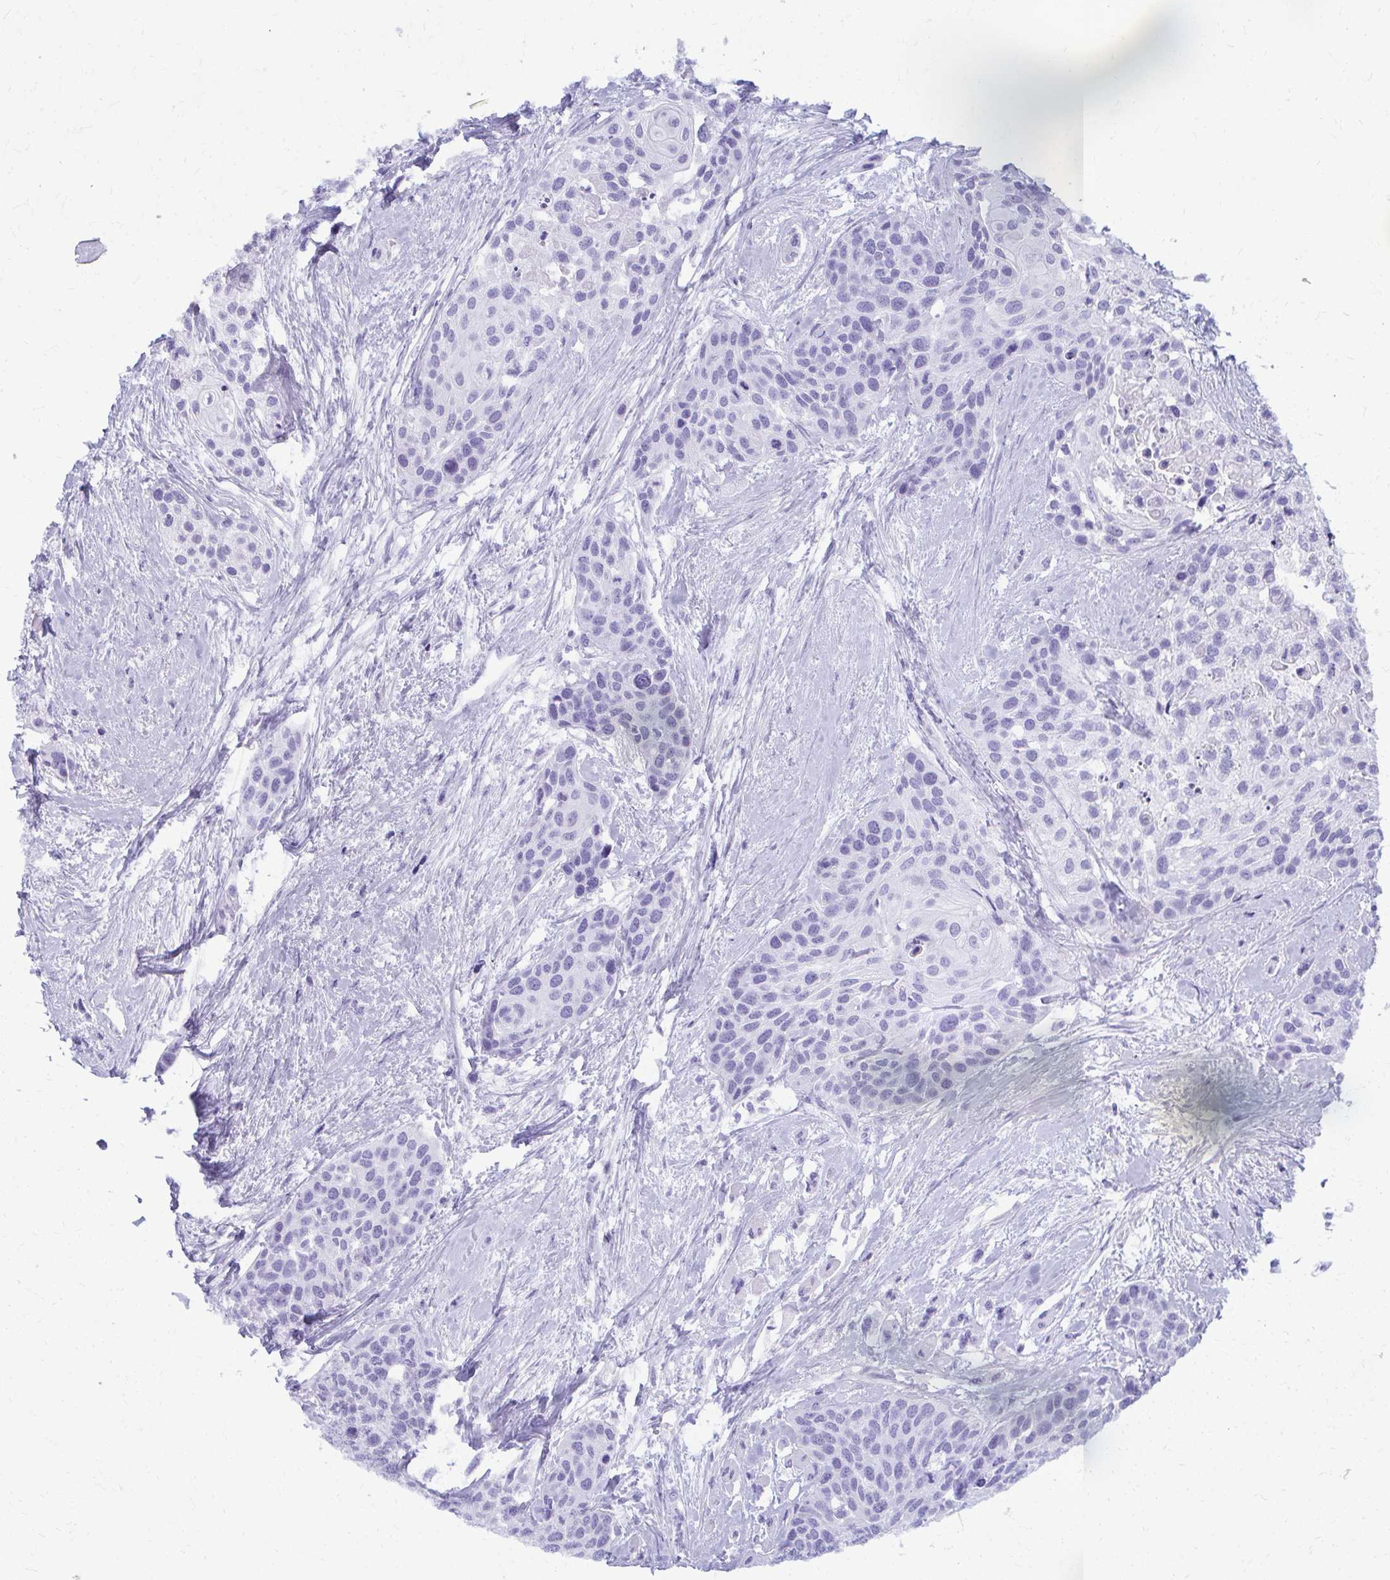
{"staining": {"intensity": "negative", "quantity": "none", "location": "none"}, "tissue": "head and neck cancer", "cell_type": "Tumor cells", "image_type": "cancer", "snomed": [{"axis": "morphology", "description": "Squamous cell carcinoma, NOS"}, {"axis": "topography", "description": "Head-Neck"}], "caption": "Head and neck cancer (squamous cell carcinoma) was stained to show a protein in brown. There is no significant expression in tumor cells.", "gene": "MAF1", "patient": {"sex": "female", "age": 50}}